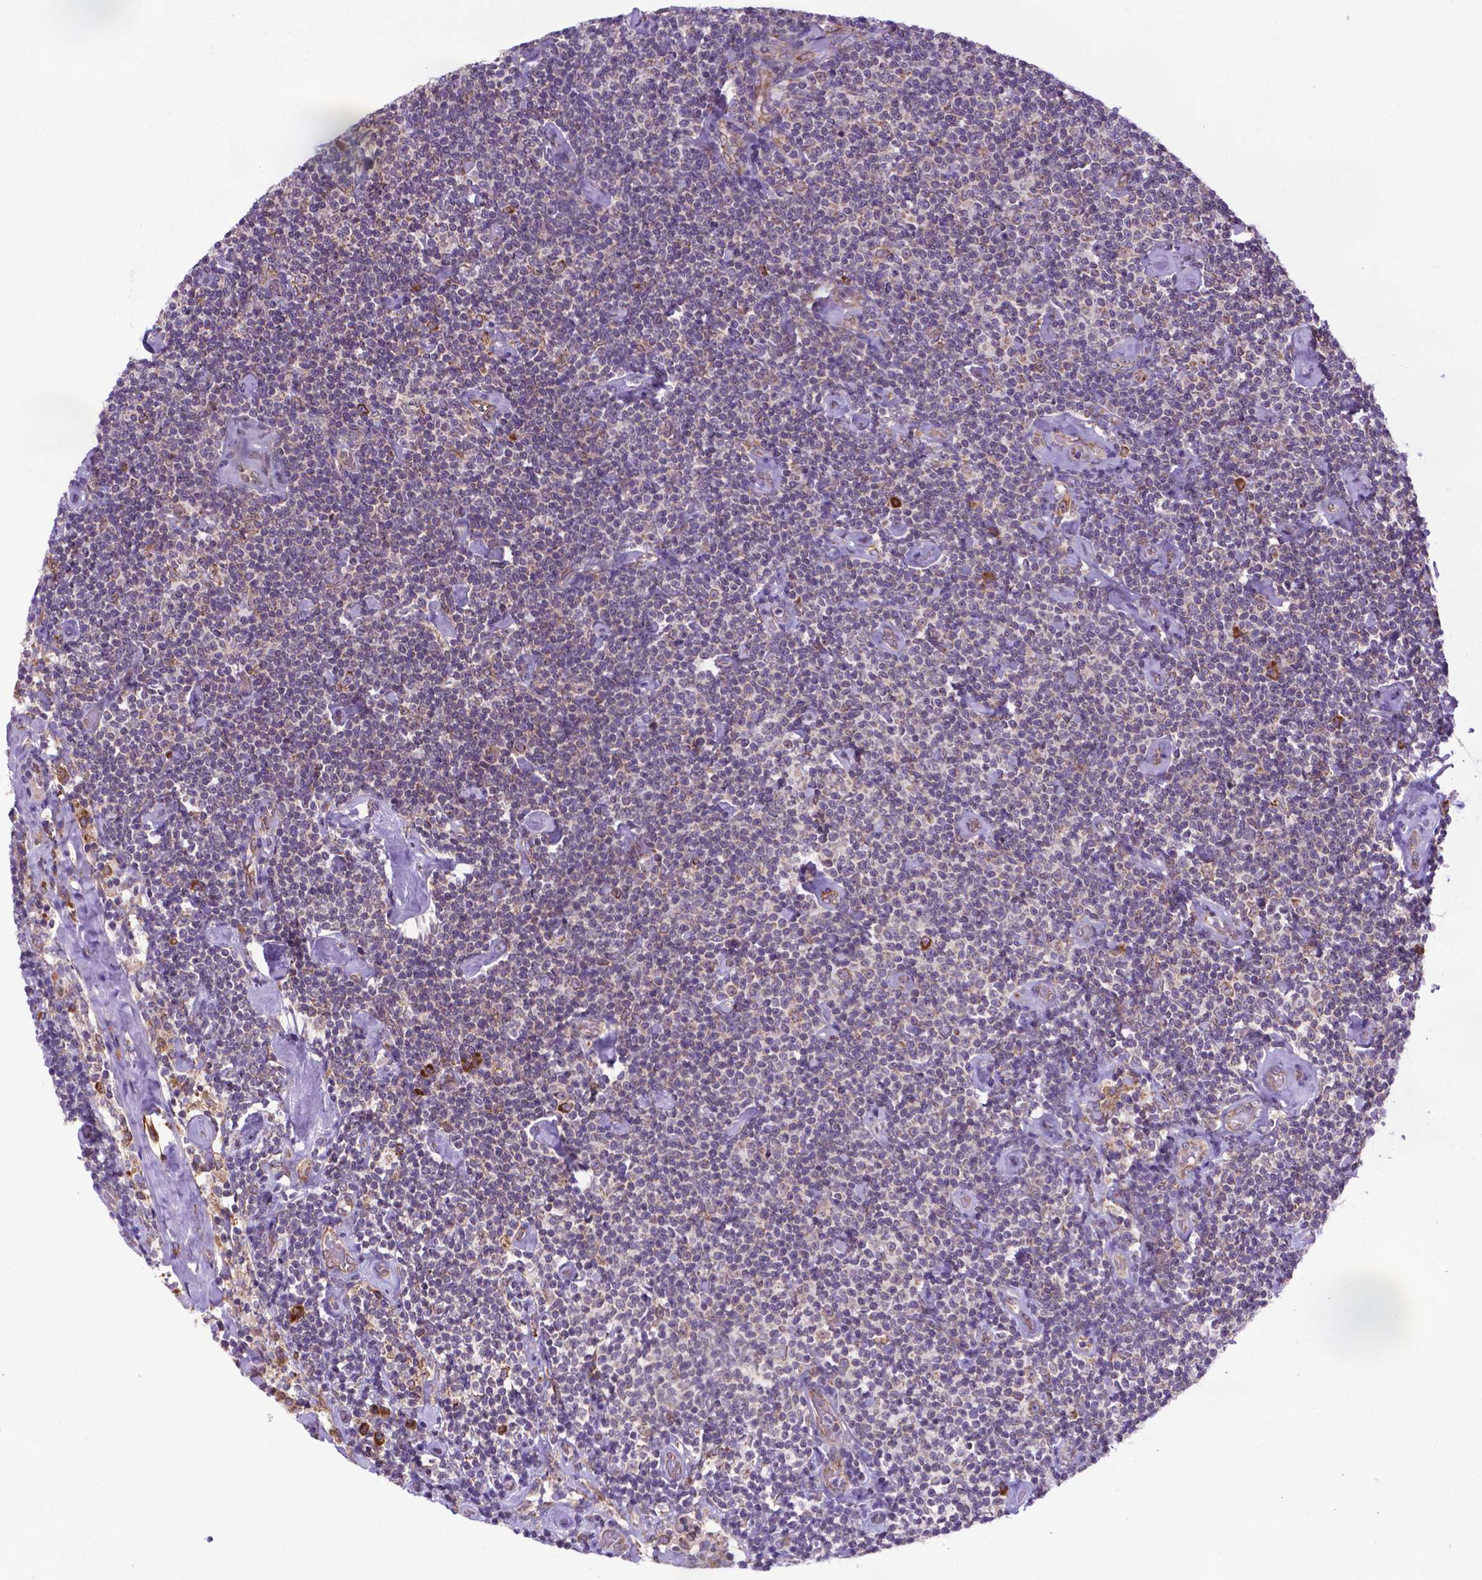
{"staining": {"intensity": "negative", "quantity": "none", "location": "none"}, "tissue": "lymphoma", "cell_type": "Tumor cells", "image_type": "cancer", "snomed": [{"axis": "morphology", "description": "Malignant lymphoma, non-Hodgkin's type, Low grade"}, {"axis": "topography", "description": "Lymph node"}], "caption": "Immunohistochemical staining of low-grade malignant lymphoma, non-Hodgkin's type displays no significant positivity in tumor cells.", "gene": "WDR83OS", "patient": {"sex": "male", "age": 81}}